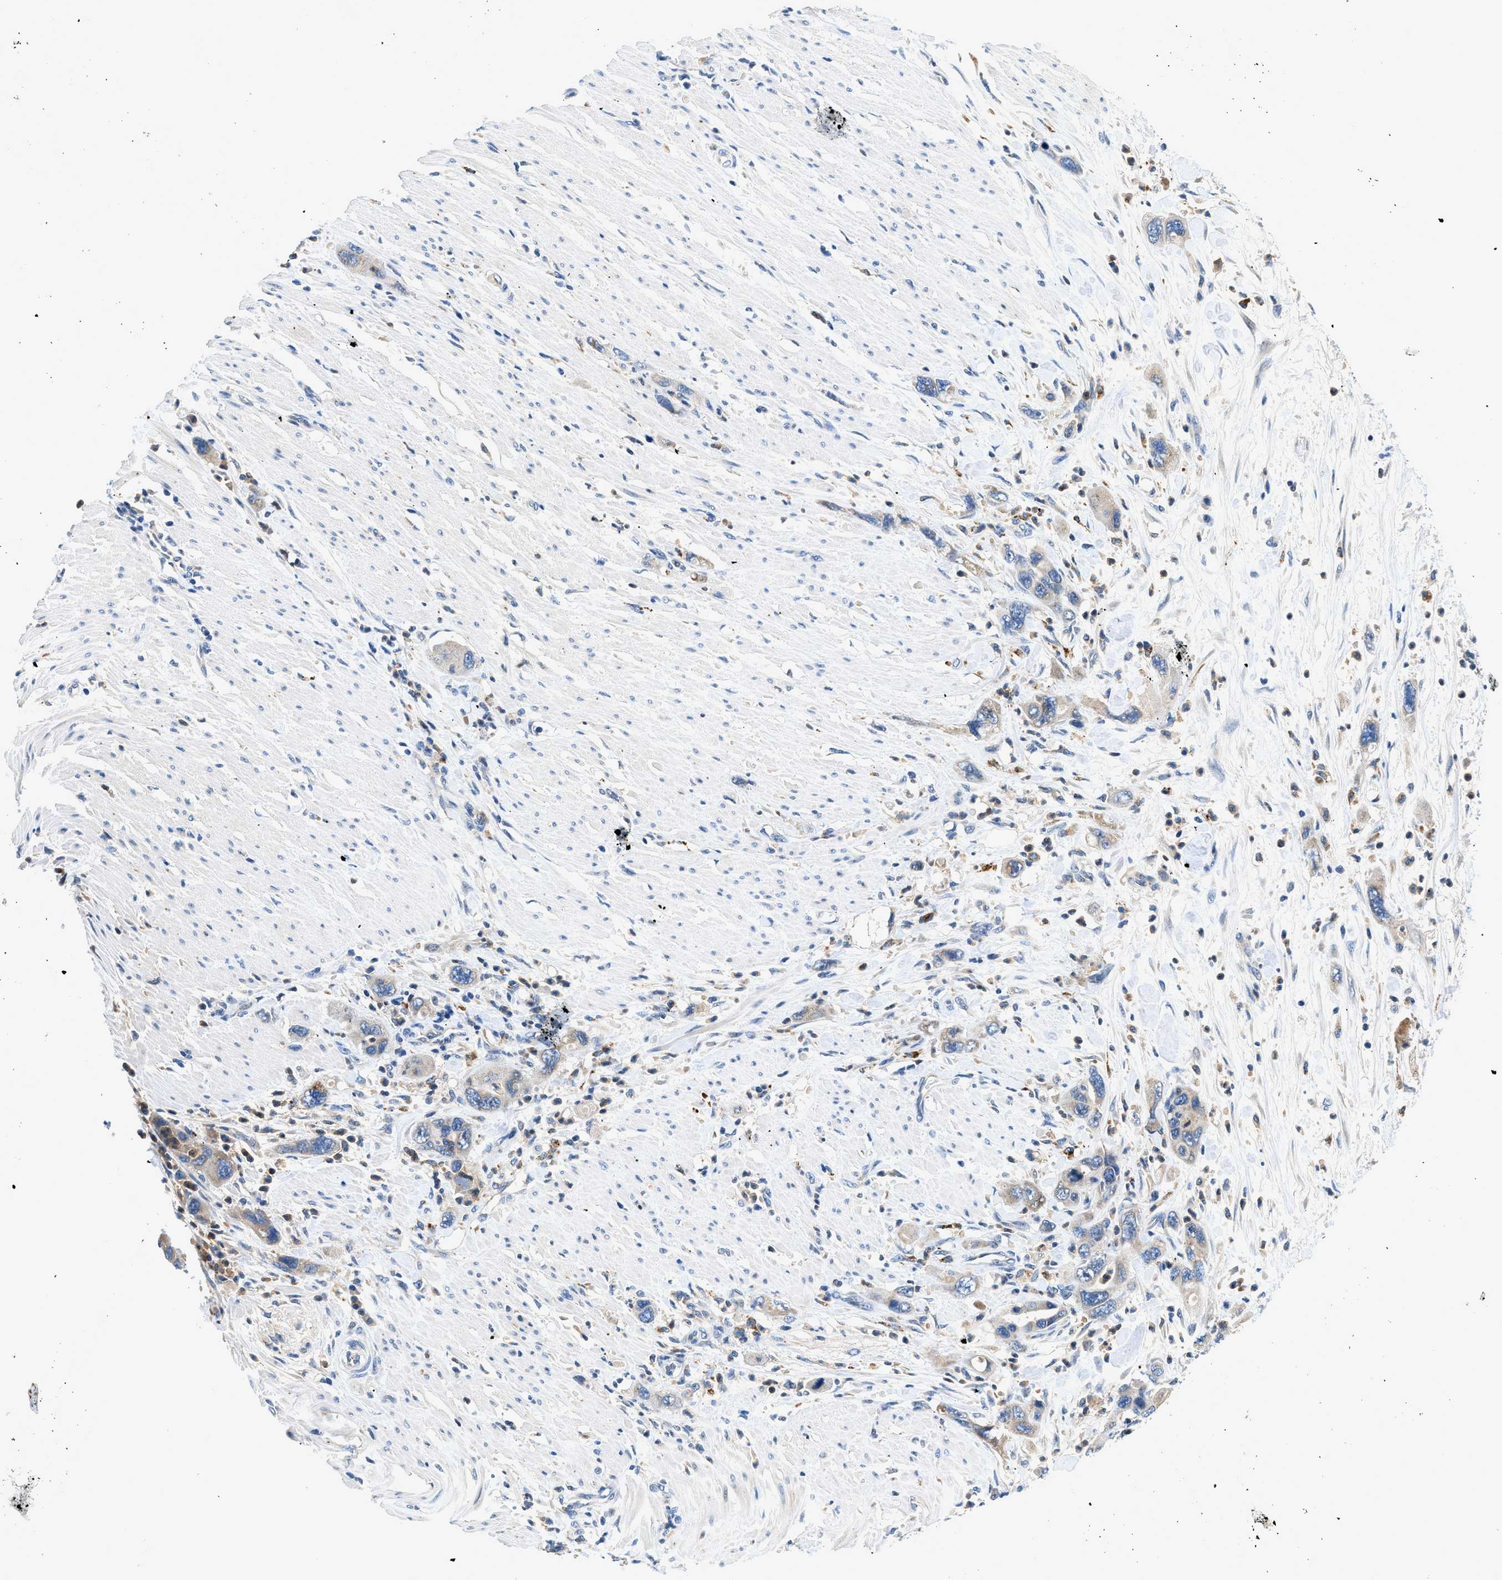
{"staining": {"intensity": "weak", "quantity": "25%-75%", "location": "cytoplasmic/membranous"}, "tissue": "pancreatic cancer", "cell_type": "Tumor cells", "image_type": "cancer", "snomed": [{"axis": "morphology", "description": "Normal tissue, NOS"}, {"axis": "morphology", "description": "Adenocarcinoma, NOS"}, {"axis": "topography", "description": "Pancreas"}], "caption": "A brown stain labels weak cytoplasmic/membranous staining of a protein in pancreatic adenocarcinoma tumor cells.", "gene": "ADGRE3", "patient": {"sex": "female", "age": 71}}